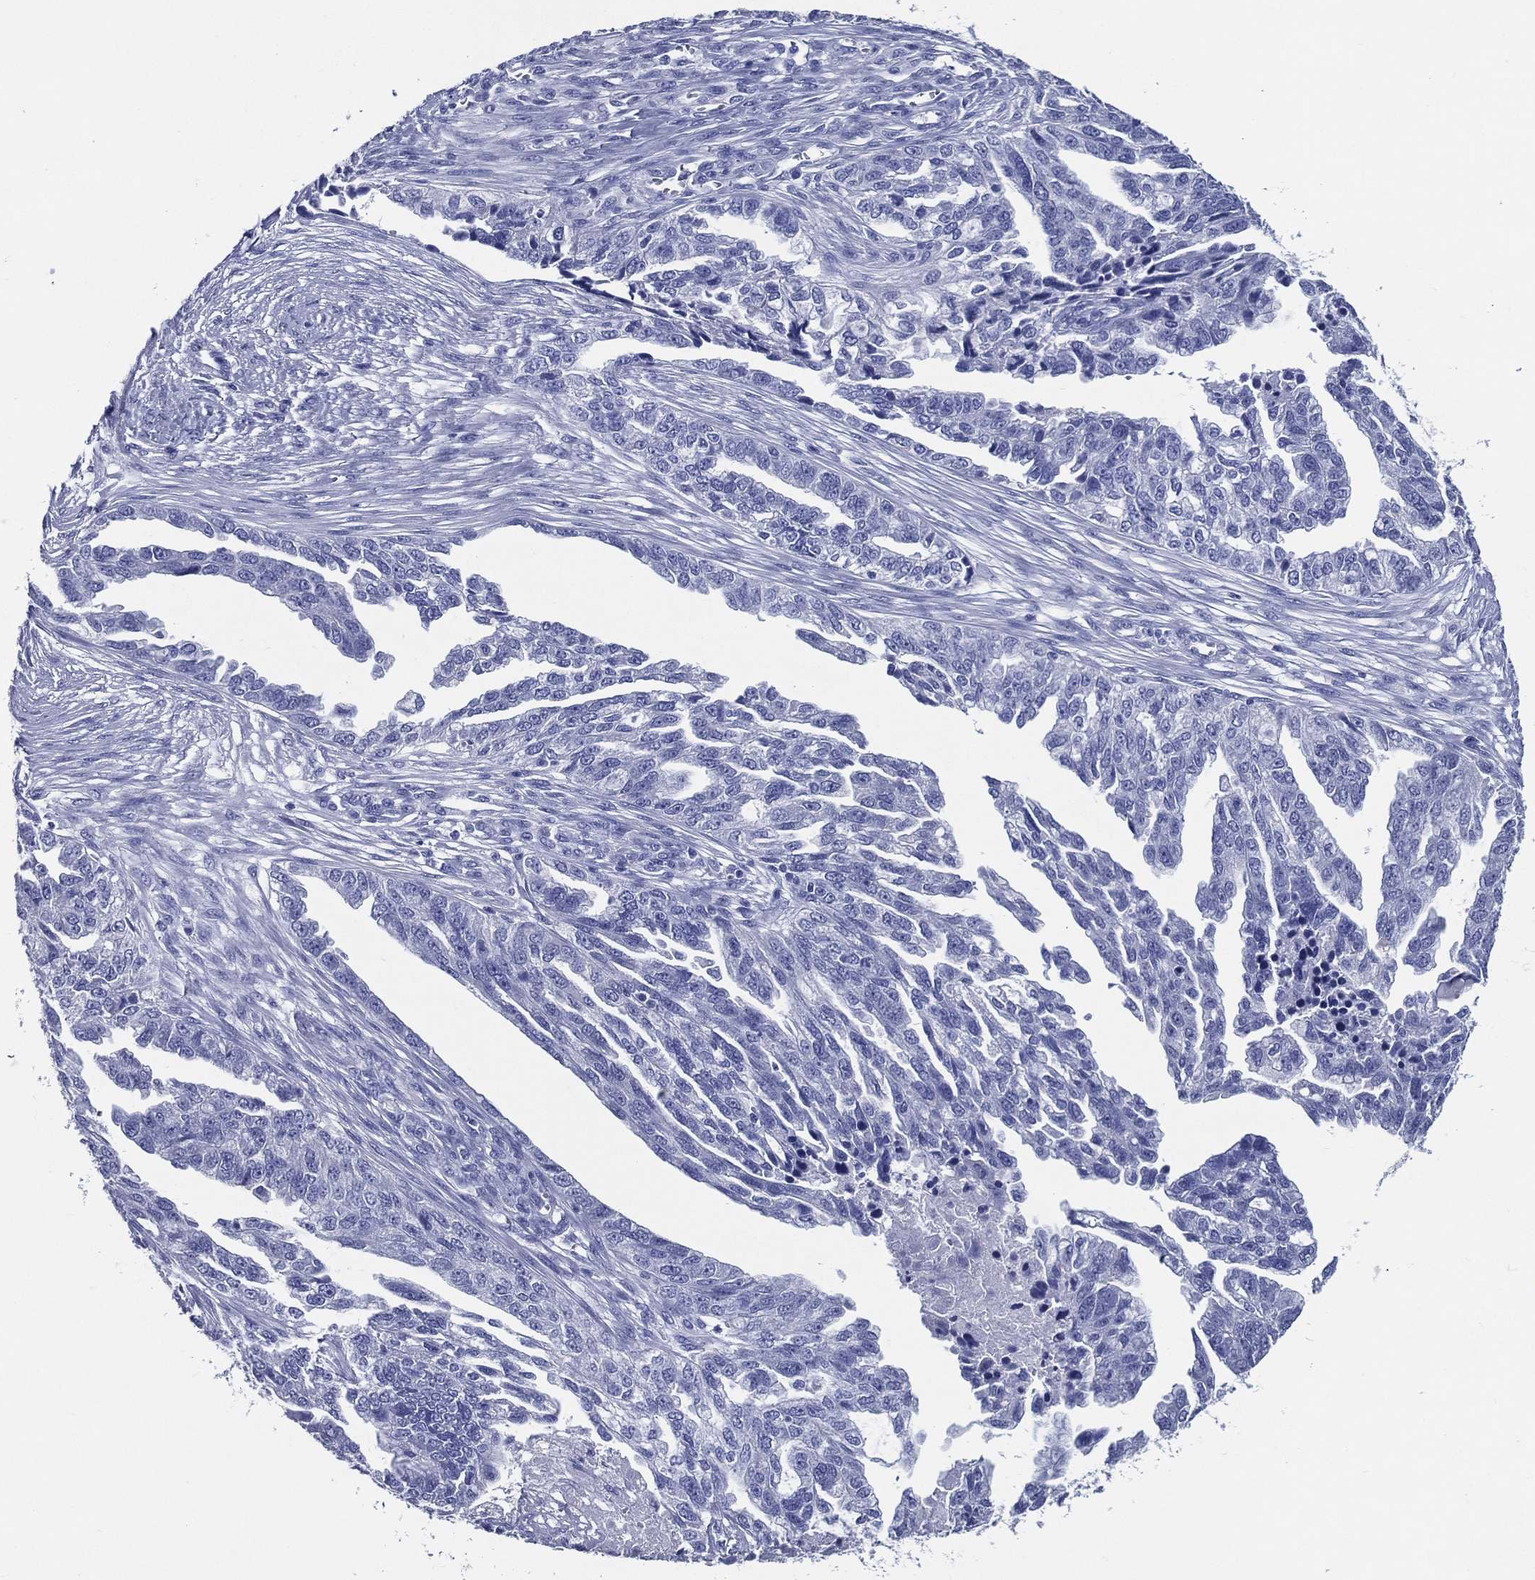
{"staining": {"intensity": "negative", "quantity": "none", "location": "none"}, "tissue": "ovarian cancer", "cell_type": "Tumor cells", "image_type": "cancer", "snomed": [{"axis": "morphology", "description": "Cystadenocarcinoma, serous, NOS"}, {"axis": "topography", "description": "Ovary"}], "caption": "Micrograph shows no protein expression in tumor cells of ovarian cancer (serous cystadenocarcinoma) tissue. (Brightfield microscopy of DAB (3,3'-diaminobenzidine) IHC at high magnification).", "gene": "ACE2", "patient": {"sex": "female", "age": 51}}